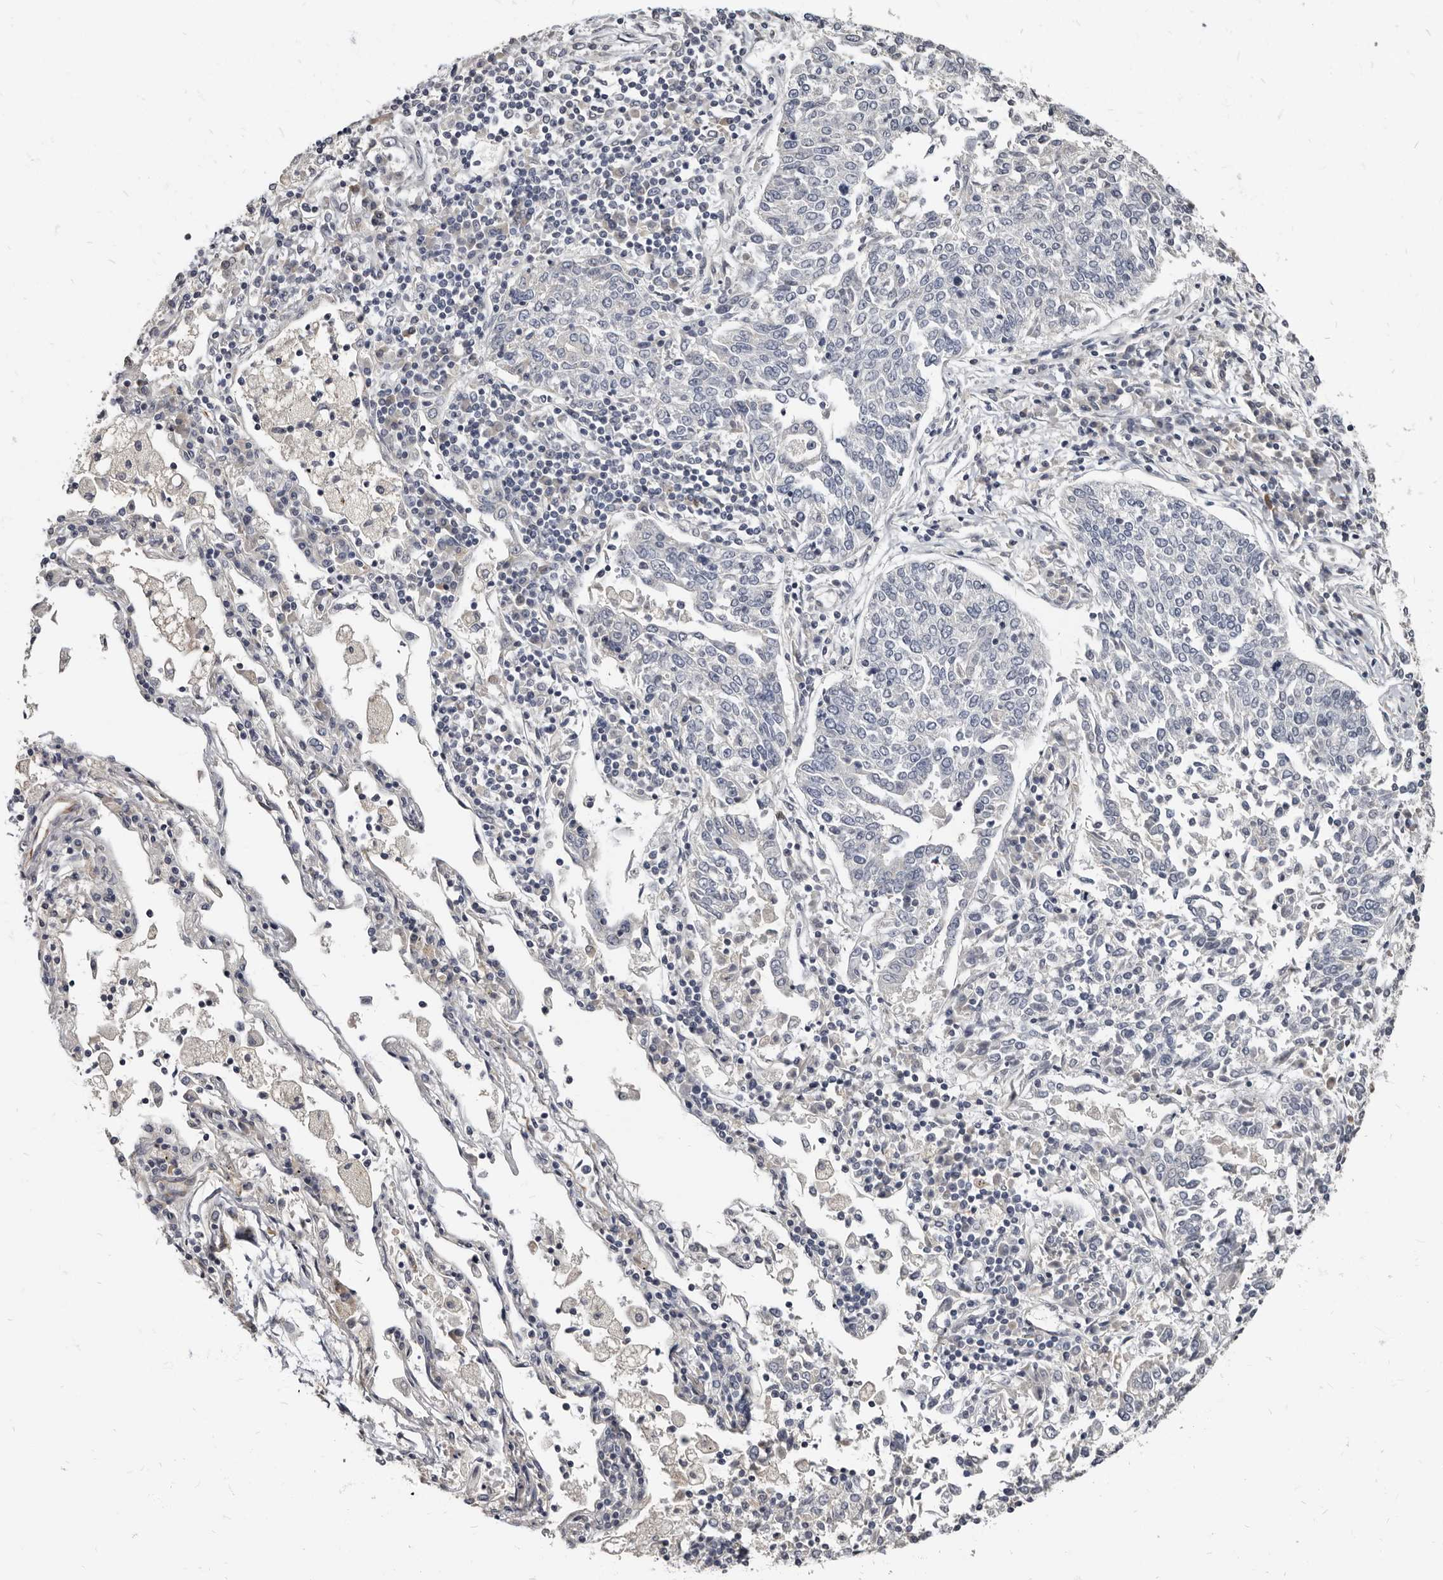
{"staining": {"intensity": "negative", "quantity": "none", "location": "none"}, "tissue": "lung cancer", "cell_type": "Tumor cells", "image_type": "cancer", "snomed": [{"axis": "morphology", "description": "Normal tissue, NOS"}, {"axis": "morphology", "description": "Squamous cell carcinoma, NOS"}, {"axis": "topography", "description": "Cartilage tissue"}, {"axis": "topography", "description": "Lung"}, {"axis": "topography", "description": "Peripheral nerve tissue"}], "caption": "Human lung squamous cell carcinoma stained for a protein using immunohistochemistry (IHC) demonstrates no positivity in tumor cells.", "gene": "MRGPRF", "patient": {"sex": "female", "age": 49}}